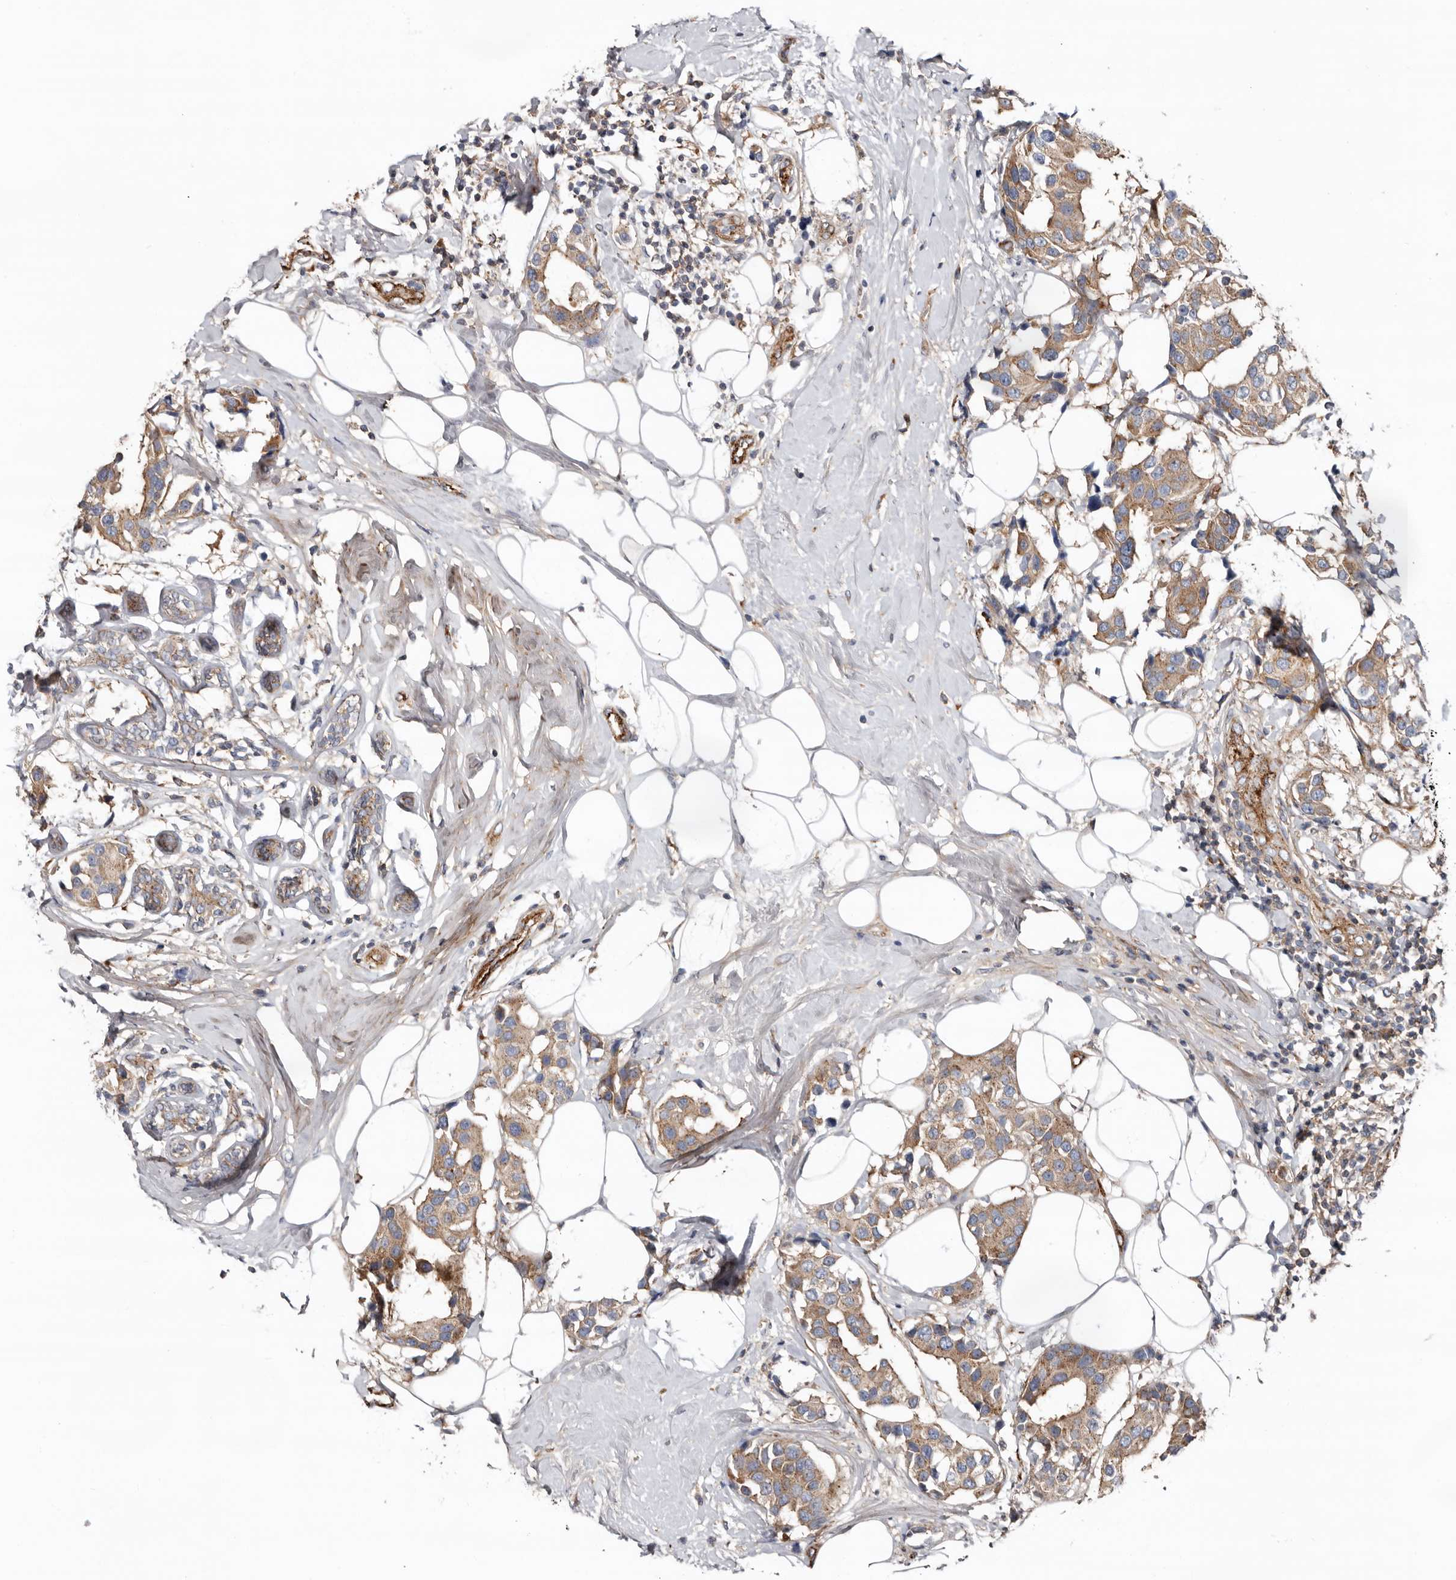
{"staining": {"intensity": "moderate", "quantity": ">75%", "location": "cytoplasmic/membranous"}, "tissue": "breast cancer", "cell_type": "Tumor cells", "image_type": "cancer", "snomed": [{"axis": "morphology", "description": "Normal tissue, NOS"}, {"axis": "morphology", "description": "Duct carcinoma"}, {"axis": "topography", "description": "Breast"}], "caption": "High-power microscopy captured an immunohistochemistry histopathology image of intraductal carcinoma (breast), revealing moderate cytoplasmic/membranous positivity in approximately >75% of tumor cells.", "gene": "LUZP1", "patient": {"sex": "female", "age": 39}}